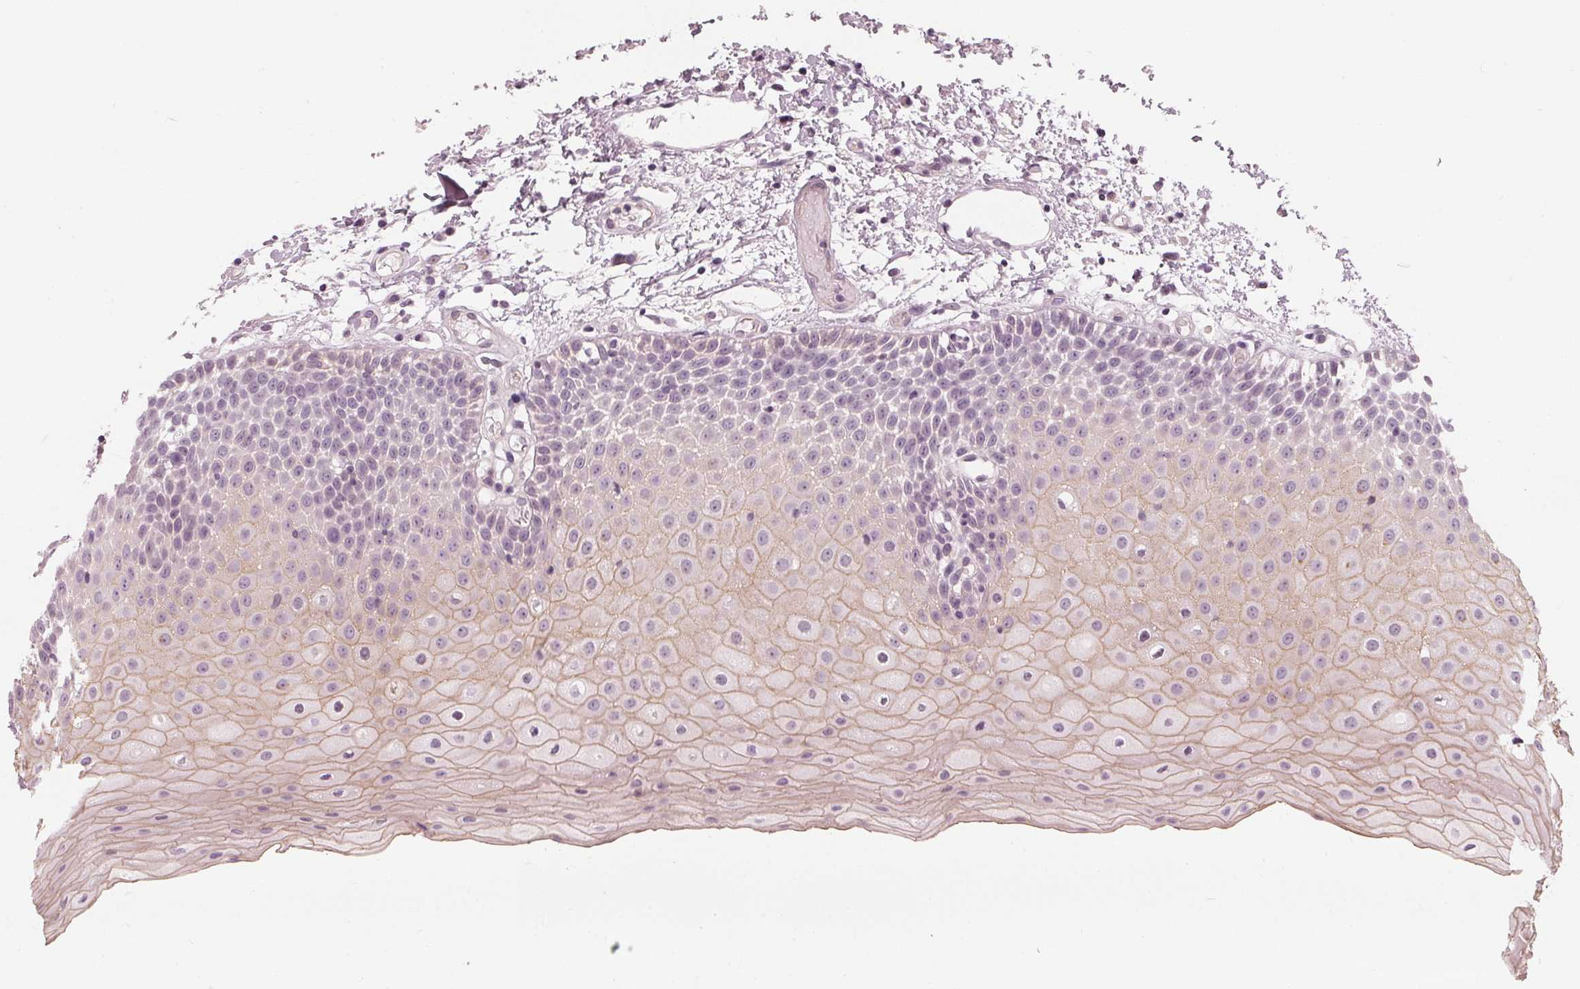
{"staining": {"intensity": "weak", "quantity": "25%-75%", "location": "cytoplasmic/membranous"}, "tissue": "oral mucosa", "cell_type": "Squamous epithelial cells", "image_type": "normal", "snomed": [{"axis": "morphology", "description": "Normal tissue, NOS"}, {"axis": "topography", "description": "Oral tissue"}], "caption": "Protein expression analysis of normal oral mucosa displays weak cytoplasmic/membranous expression in about 25%-75% of squamous epithelial cells.", "gene": "SAT2", "patient": {"sex": "female", "age": 82}}